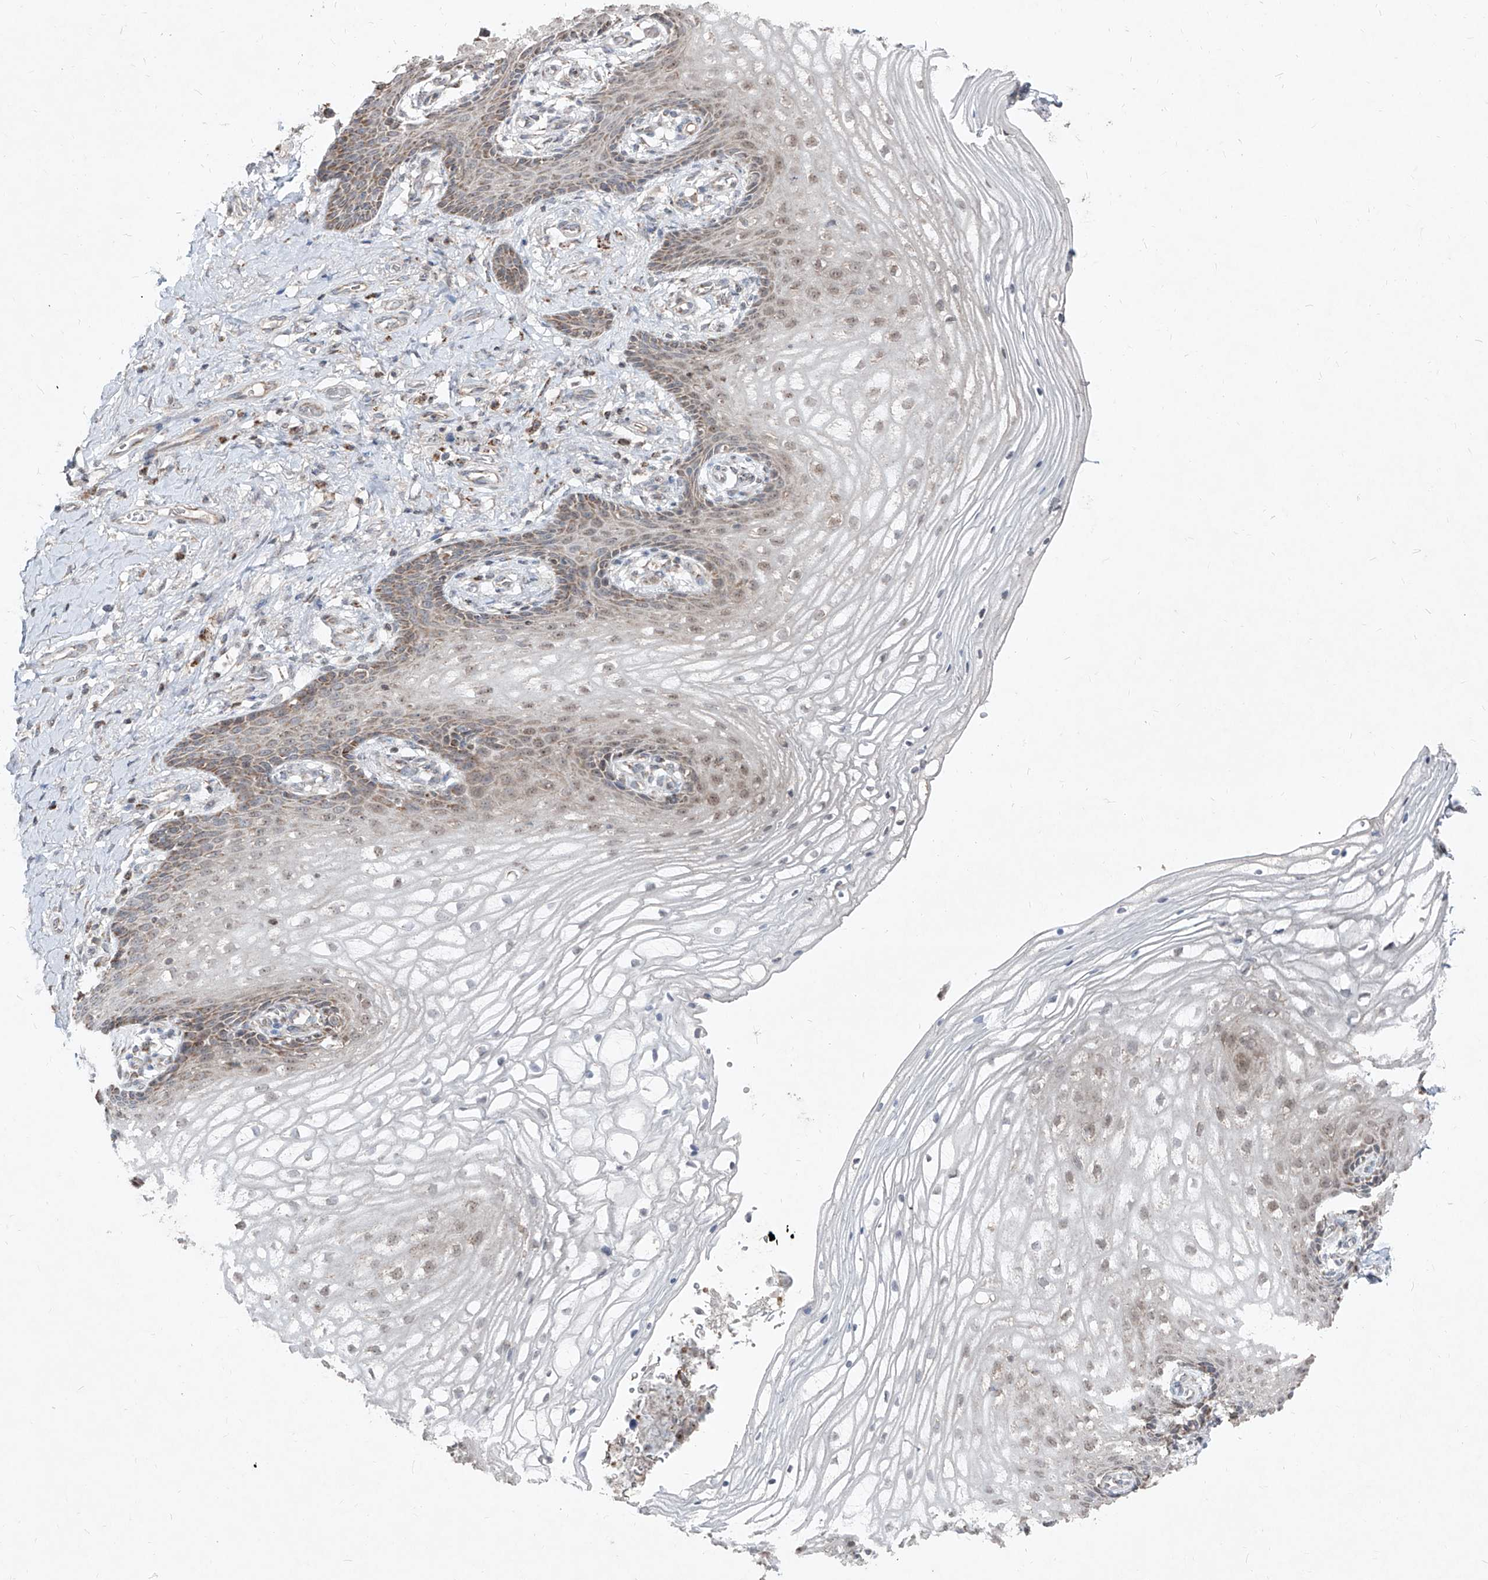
{"staining": {"intensity": "moderate", "quantity": "25%-75%", "location": "cytoplasmic/membranous"}, "tissue": "vagina", "cell_type": "Squamous epithelial cells", "image_type": "normal", "snomed": [{"axis": "morphology", "description": "Normal tissue, NOS"}, {"axis": "topography", "description": "Vagina"}], "caption": "Protein expression analysis of unremarkable human vagina reveals moderate cytoplasmic/membranous positivity in approximately 25%-75% of squamous epithelial cells. The protein is stained brown, and the nuclei are stained in blue (DAB IHC with brightfield microscopy, high magnification).", "gene": "NDUFB3", "patient": {"sex": "female", "age": 60}}